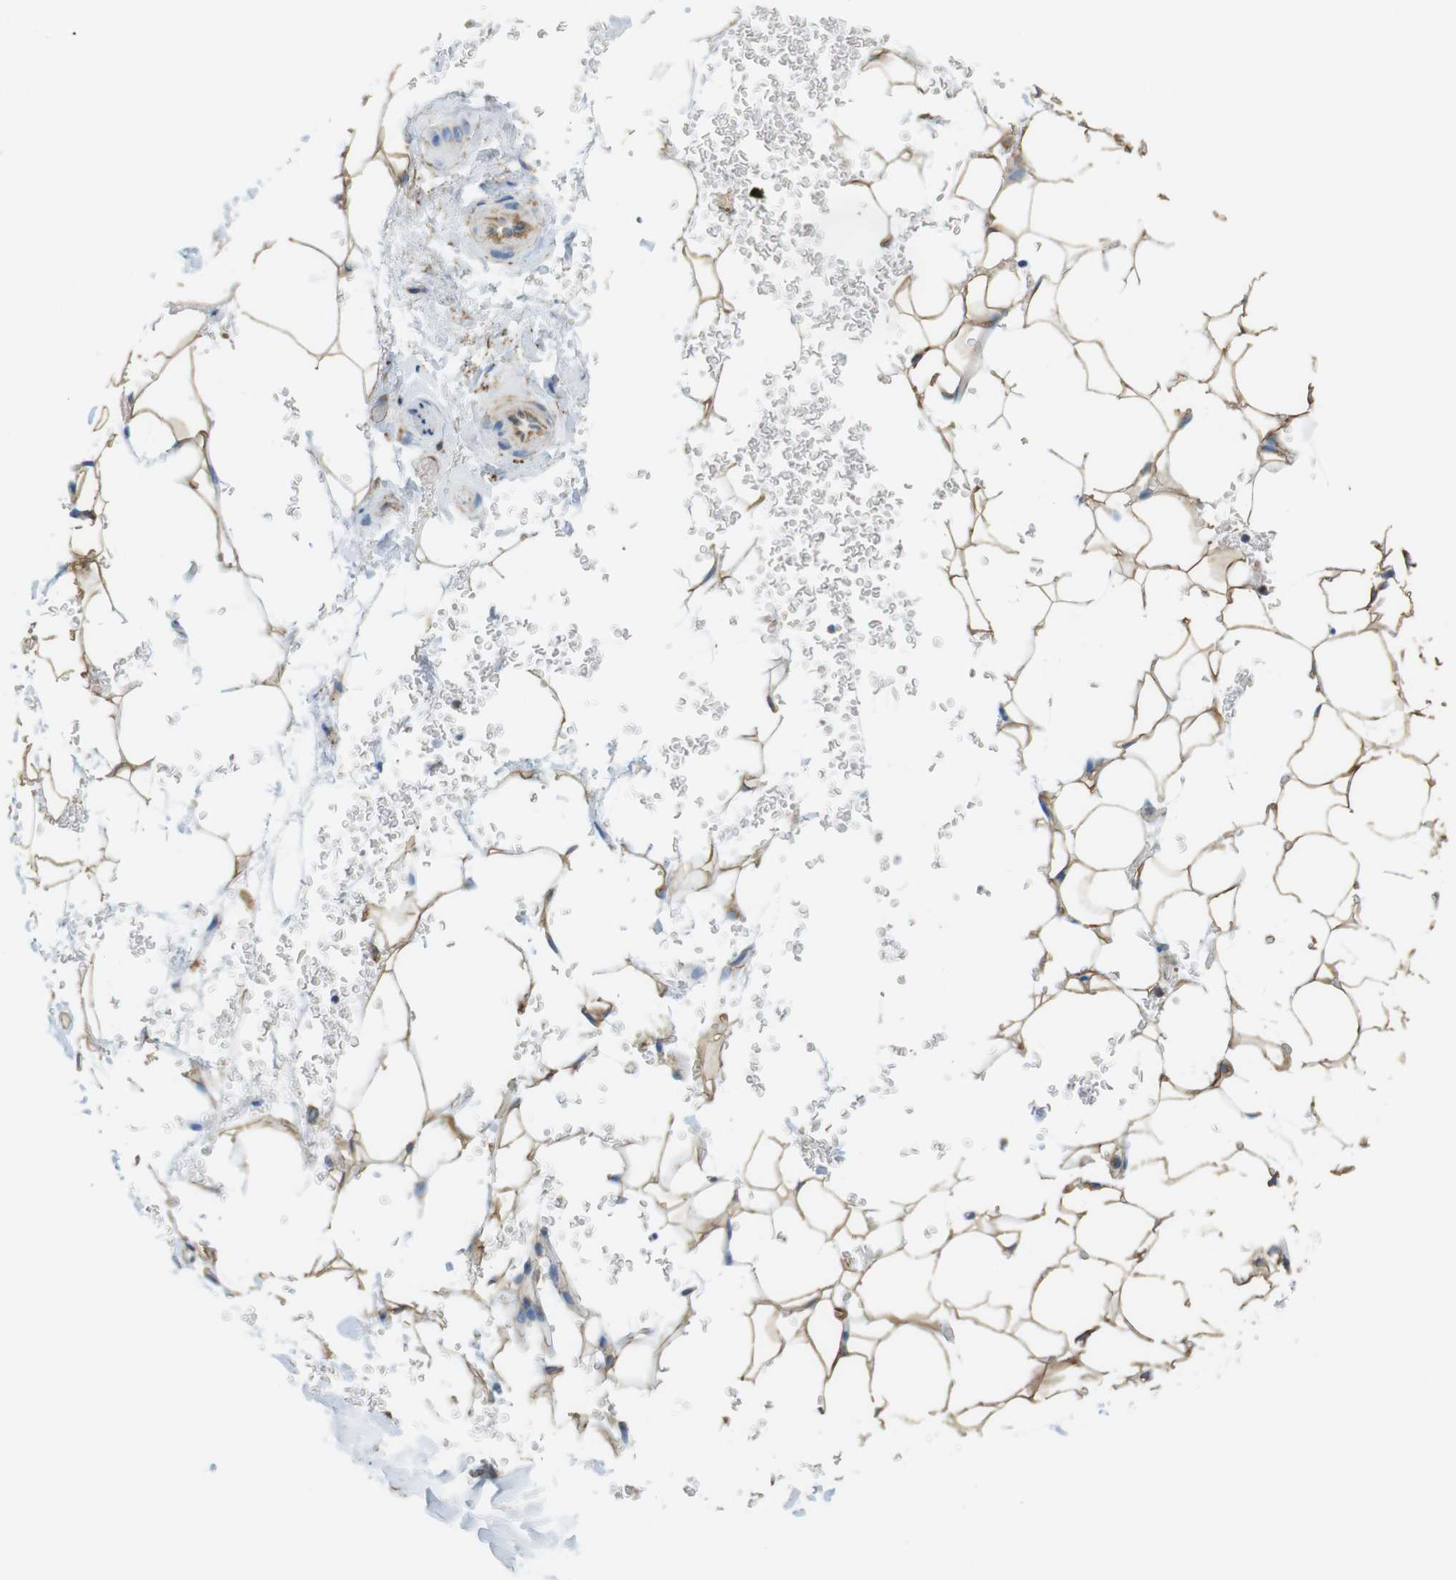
{"staining": {"intensity": "moderate", "quantity": ">75%", "location": "cytoplasmic/membranous"}, "tissue": "adipose tissue", "cell_type": "Adipocytes", "image_type": "normal", "snomed": [{"axis": "morphology", "description": "Normal tissue, NOS"}, {"axis": "topography", "description": "Peripheral nerve tissue"}], "caption": "An image of human adipose tissue stained for a protein shows moderate cytoplasmic/membranous brown staining in adipocytes.", "gene": "MS4A10", "patient": {"sex": "male", "age": 70}}